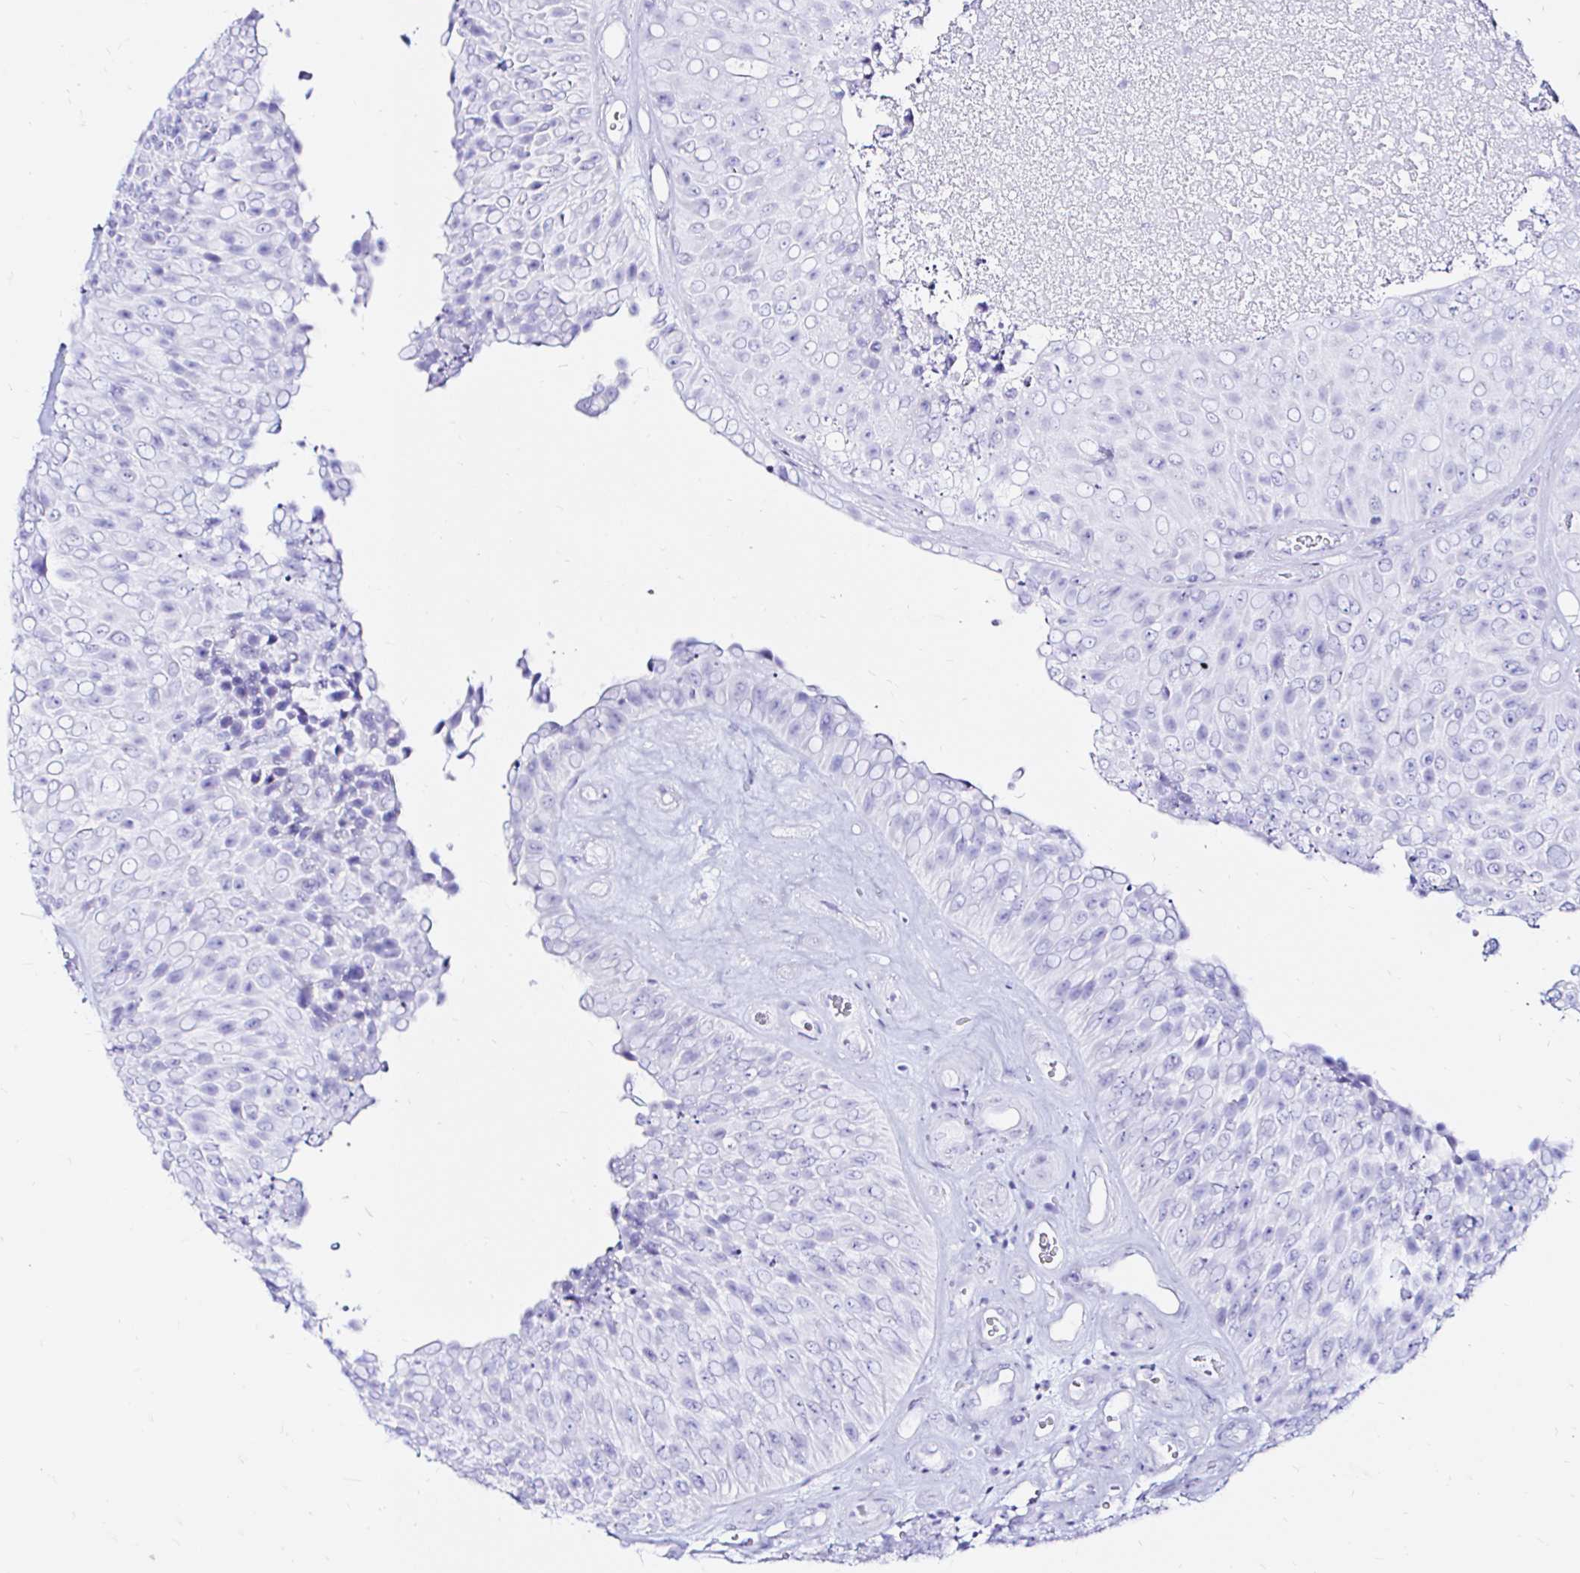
{"staining": {"intensity": "negative", "quantity": "none", "location": "none"}, "tissue": "urothelial cancer", "cell_type": "Tumor cells", "image_type": "cancer", "snomed": [{"axis": "morphology", "description": "Urothelial carcinoma, Low grade"}, {"axis": "topography", "description": "Urinary bladder"}], "caption": "A high-resolution image shows immunohistochemistry staining of urothelial carcinoma (low-grade), which demonstrates no significant staining in tumor cells.", "gene": "ZNF432", "patient": {"sex": "male", "age": 76}}